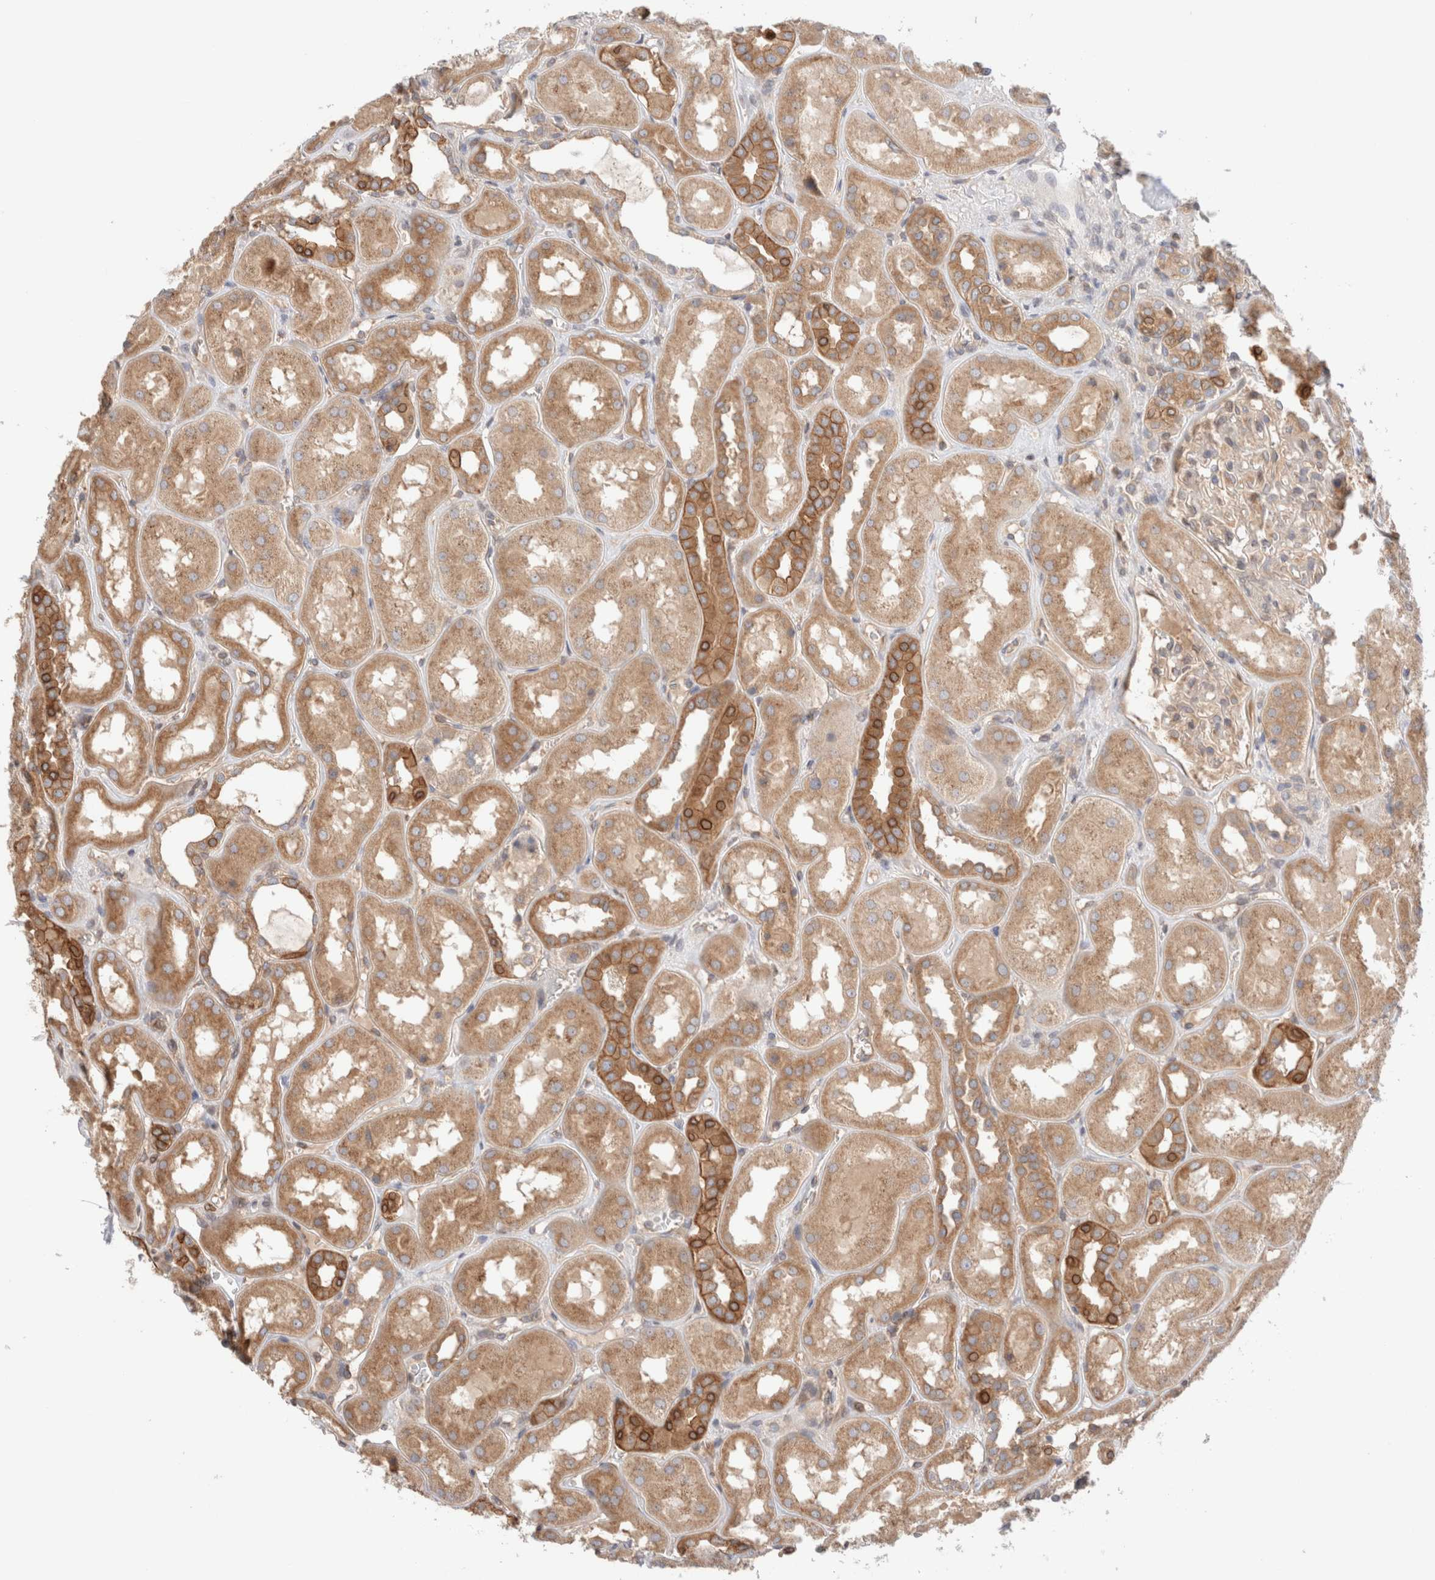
{"staining": {"intensity": "weak", "quantity": "25%-75%", "location": "cytoplasmic/membranous"}, "tissue": "kidney", "cell_type": "Cells in glomeruli", "image_type": "normal", "snomed": [{"axis": "morphology", "description": "Normal tissue, NOS"}, {"axis": "topography", "description": "Kidney"}], "caption": "Immunohistochemical staining of unremarkable human kidney reveals 25%-75% levels of weak cytoplasmic/membranous protein positivity in approximately 25%-75% of cells in glomeruli. (Stains: DAB (3,3'-diaminobenzidine) in brown, nuclei in blue, Microscopy: brightfield microscopy at high magnification).", "gene": "SIKE1", "patient": {"sex": "male", "age": 70}}